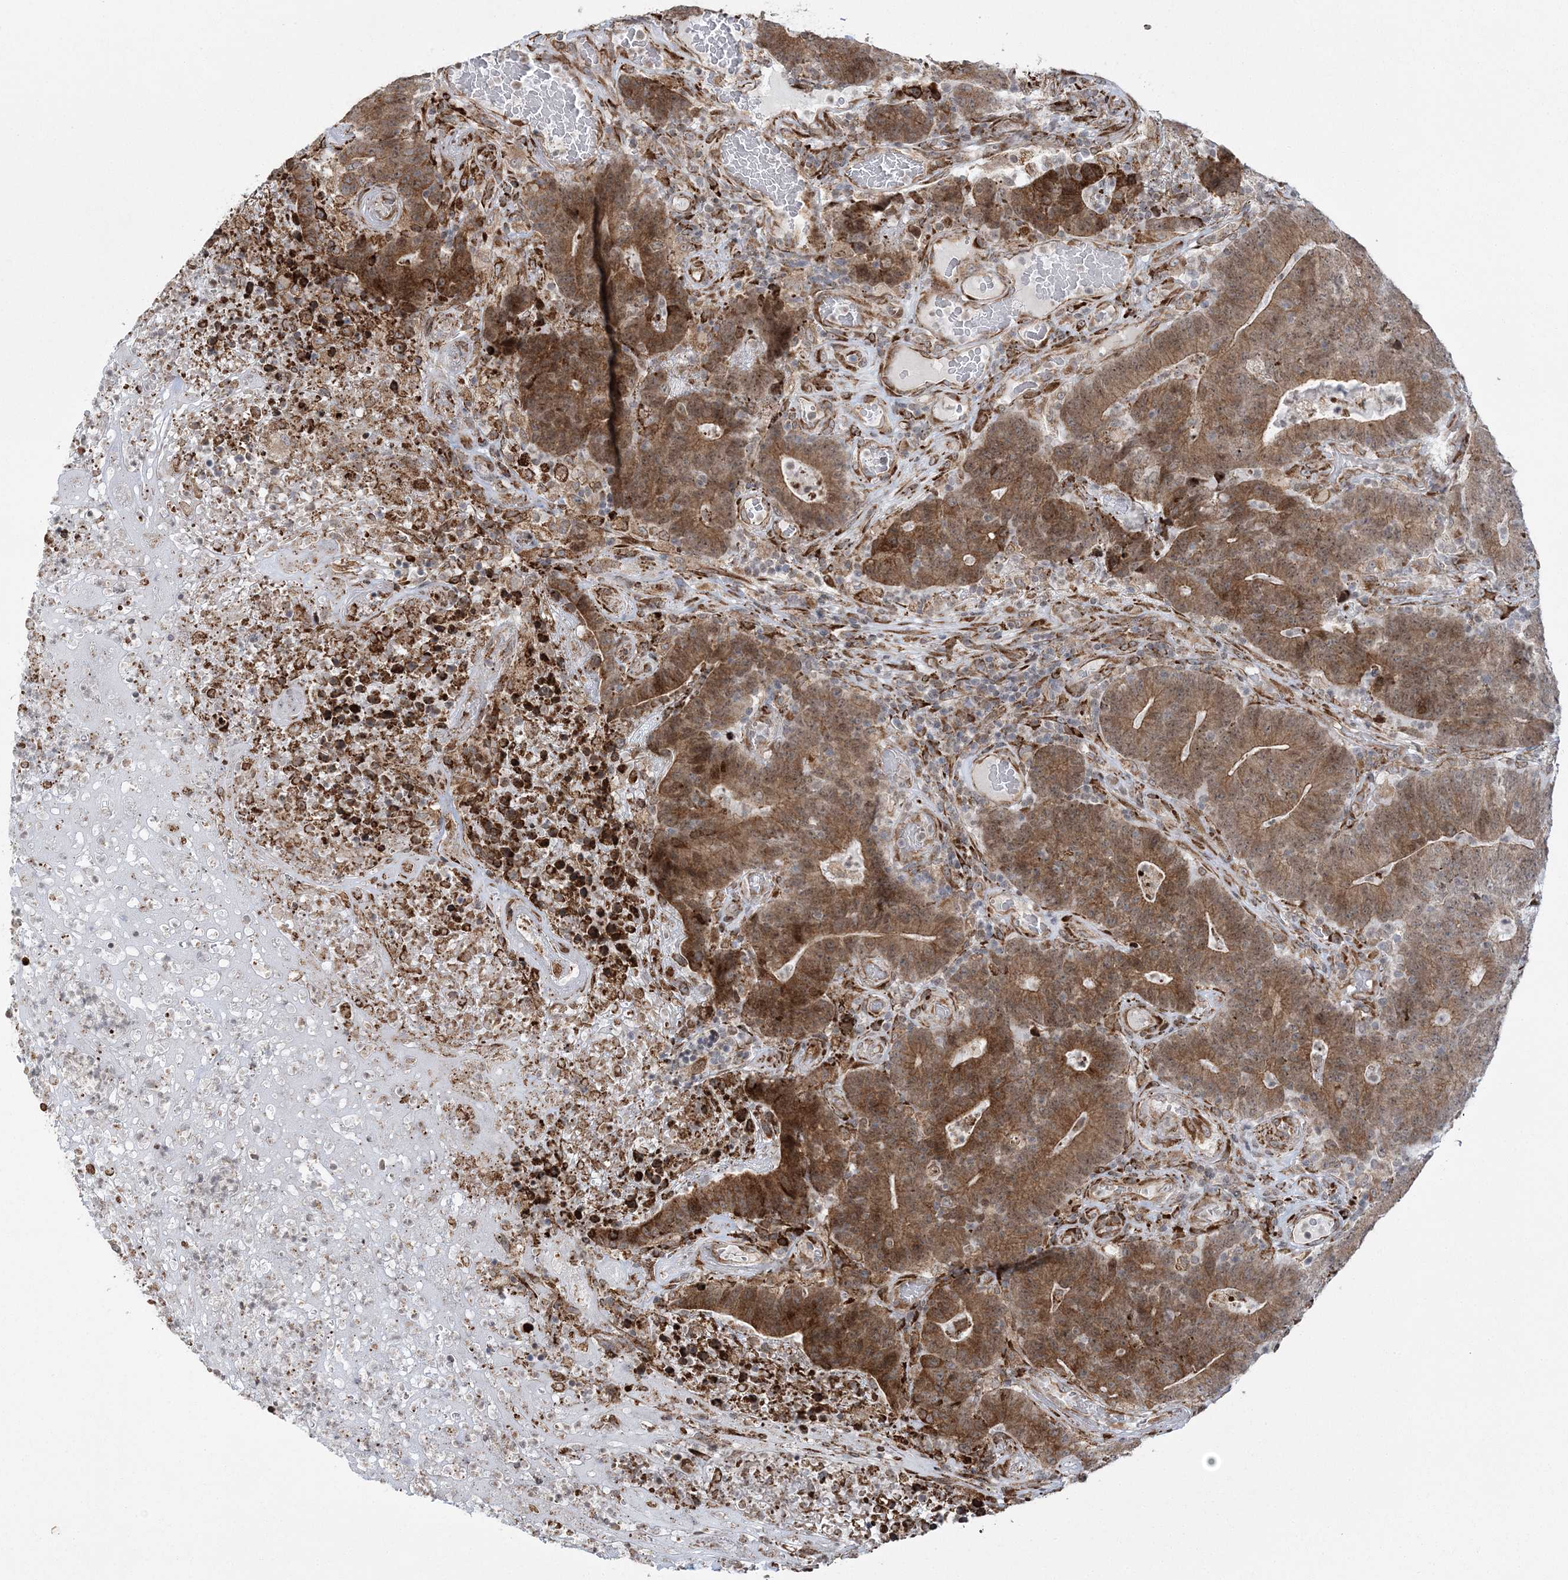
{"staining": {"intensity": "strong", "quantity": ">75%", "location": "cytoplasmic/membranous,nuclear"}, "tissue": "colorectal cancer", "cell_type": "Tumor cells", "image_type": "cancer", "snomed": [{"axis": "morphology", "description": "Normal tissue, NOS"}, {"axis": "morphology", "description": "Adenocarcinoma, NOS"}, {"axis": "topography", "description": "Colon"}], "caption": "Protein expression analysis of adenocarcinoma (colorectal) reveals strong cytoplasmic/membranous and nuclear positivity in about >75% of tumor cells.", "gene": "EFCAB12", "patient": {"sex": "female", "age": 75}}